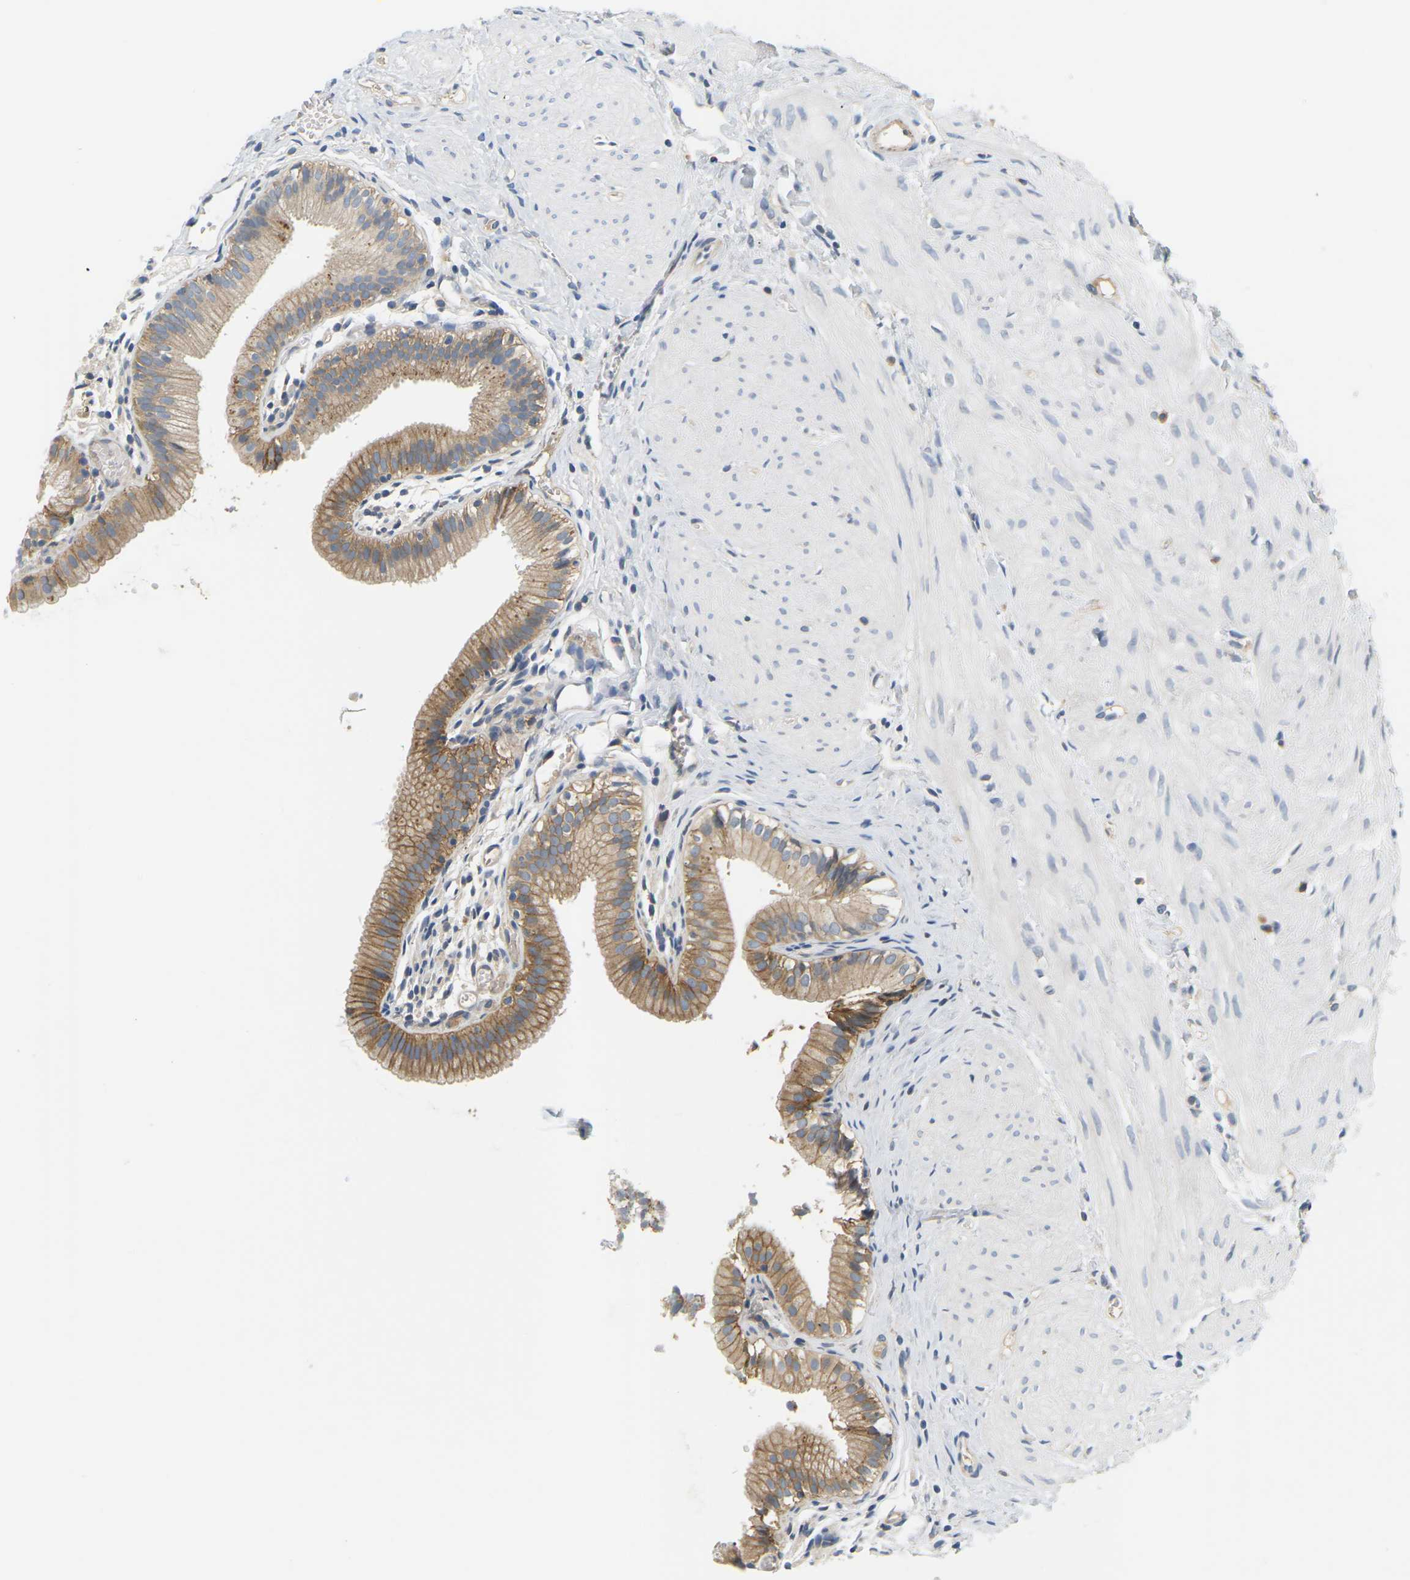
{"staining": {"intensity": "moderate", "quantity": ">75%", "location": "cytoplasmic/membranous"}, "tissue": "gallbladder", "cell_type": "Glandular cells", "image_type": "normal", "snomed": [{"axis": "morphology", "description": "Normal tissue, NOS"}, {"axis": "topography", "description": "Gallbladder"}], "caption": "Gallbladder stained with a brown dye exhibits moderate cytoplasmic/membranous positive positivity in about >75% of glandular cells.", "gene": "EVA1C", "patient": {"sex": "female", "age": 26}}